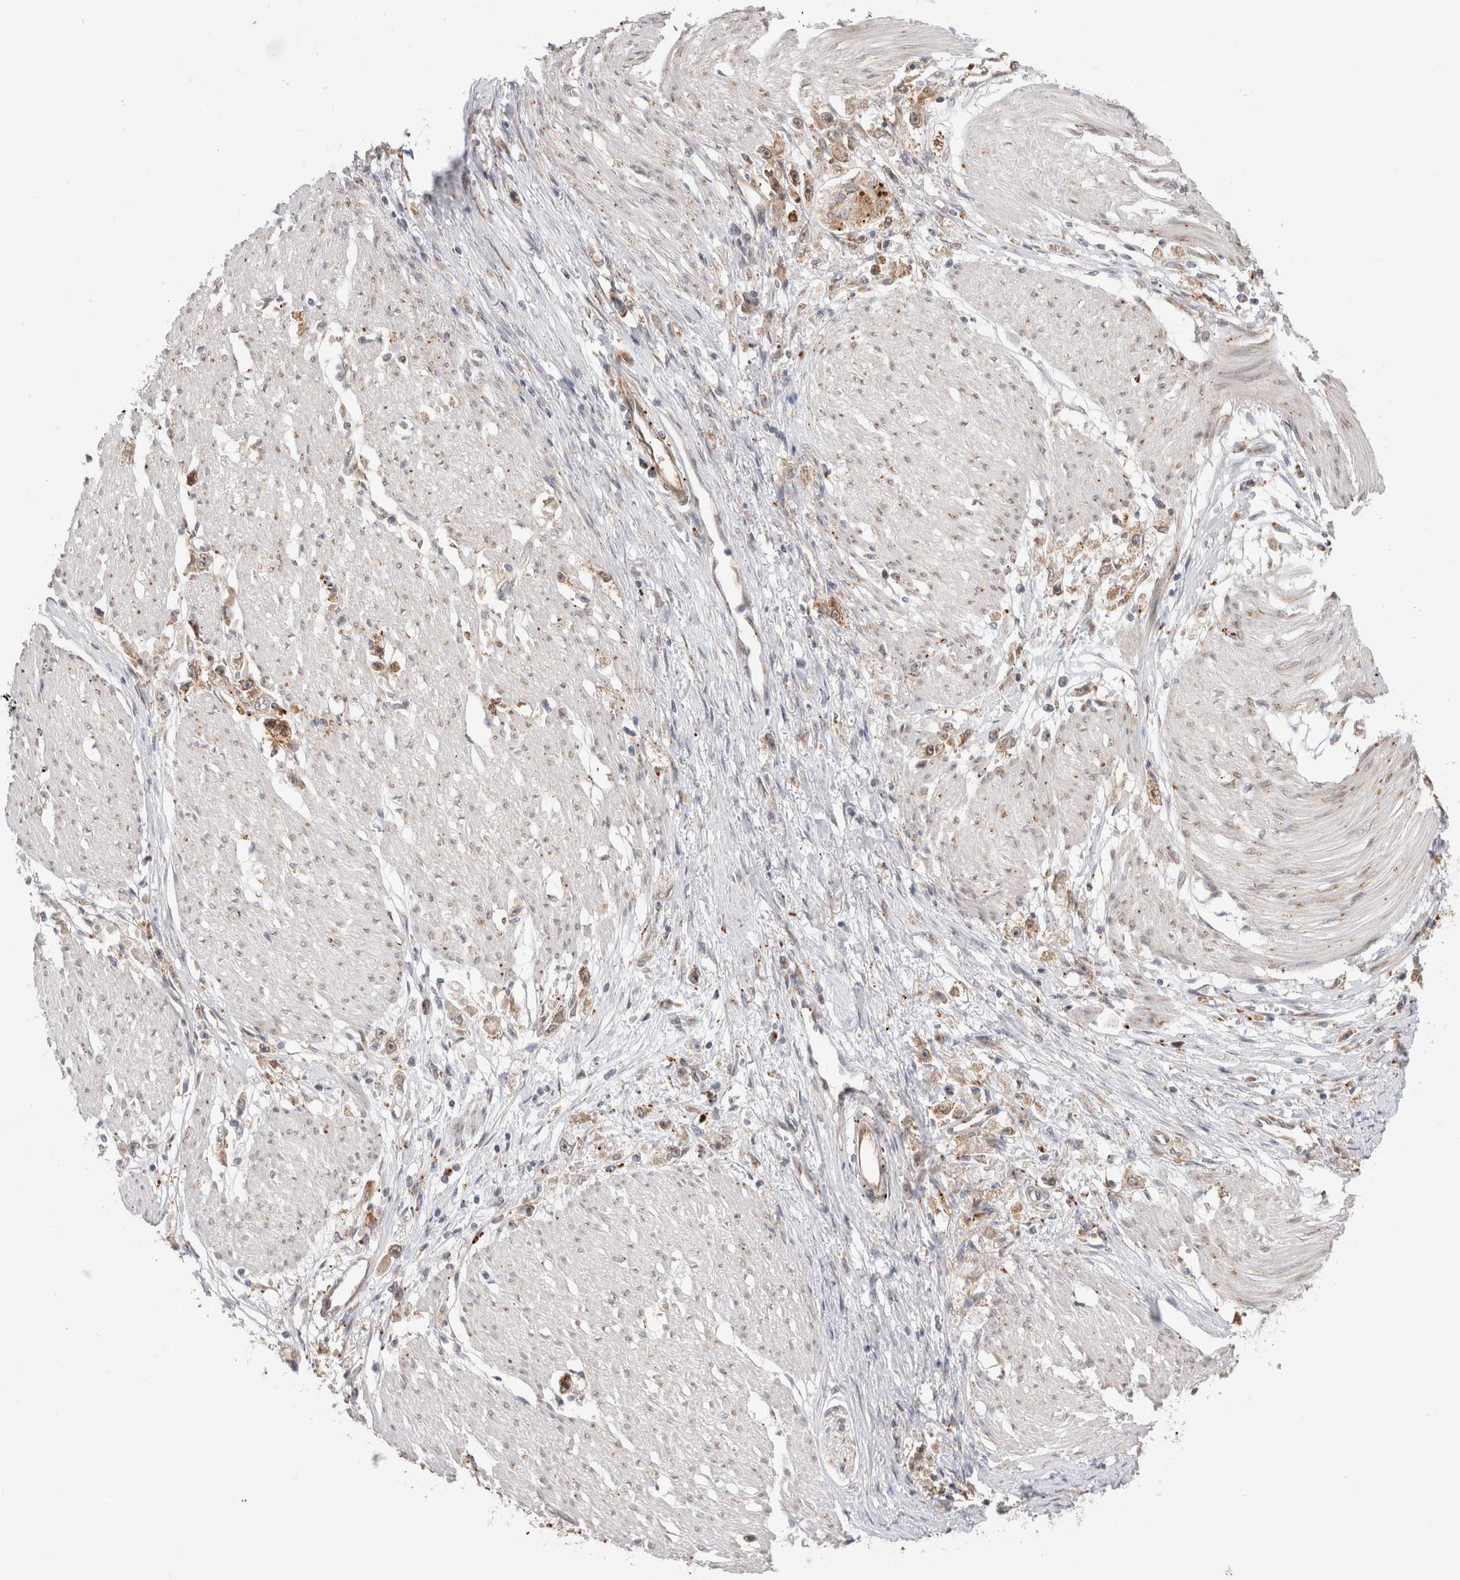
{"staining": {"intensity": "weak", "quantity": ">75%", "location": "cytoplasmic/membranous"}, "tissue": "stomach cancer", "cell_type": "Tumor cells", "image_type": "cancer", "snomed": [{"axis": "morphology", "description": "Adenocarcinoma, NOS"}, {"axis": "topography", "description": "Stomach"}], "caption": "Tumor cells show weak cytoplasmic/membranous staining in approximately >75% of cells in stomach cancer. Using DAB (brown) and hematoxylin (blue) stains, captured at high magnification using brightfield microscopy.", "gene": "ACTL9", "patient": {"sex": "female", "age": 59}}